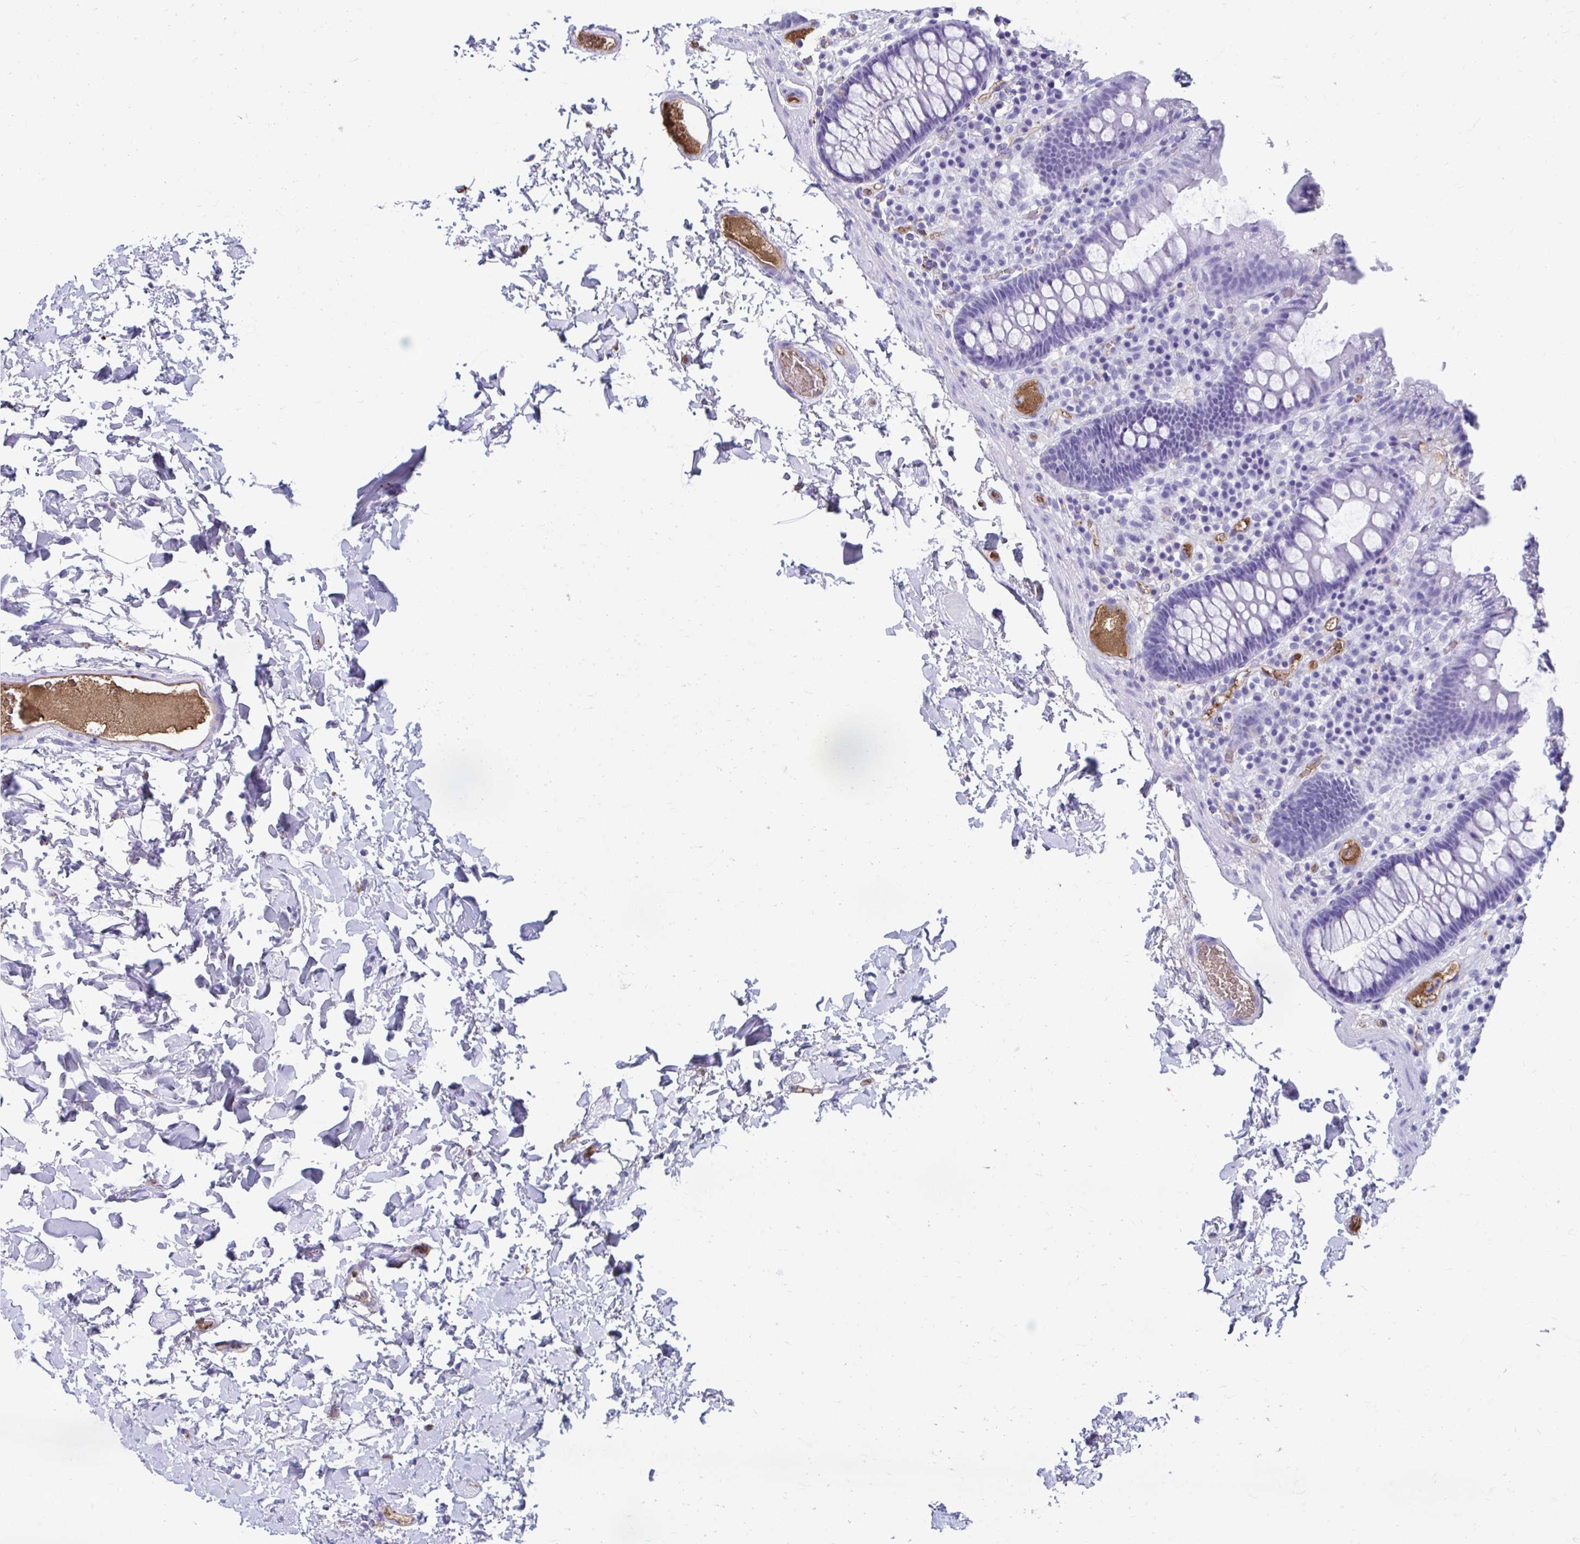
{"staining": {"intensity": "weak", "quantity": "<25%", "location": "cytoplasmic/membranous"}, "tissue": "colon", "cell_type": "Endothelial cells", "image_type": "normal", "snomed": [{"axis": "morphology", "description": "Normal tissue, NOS"}, {"axis": "topography", "description": "Colon"}, {"axis": "topography", "description": "Peripheral nerve tissue"}], "caption": "Human colon stained for a protein using IHC reveals no staining in endothelial cells.", "gene": "SMIM9", "patient": {"sex": "male", "age": 84}}